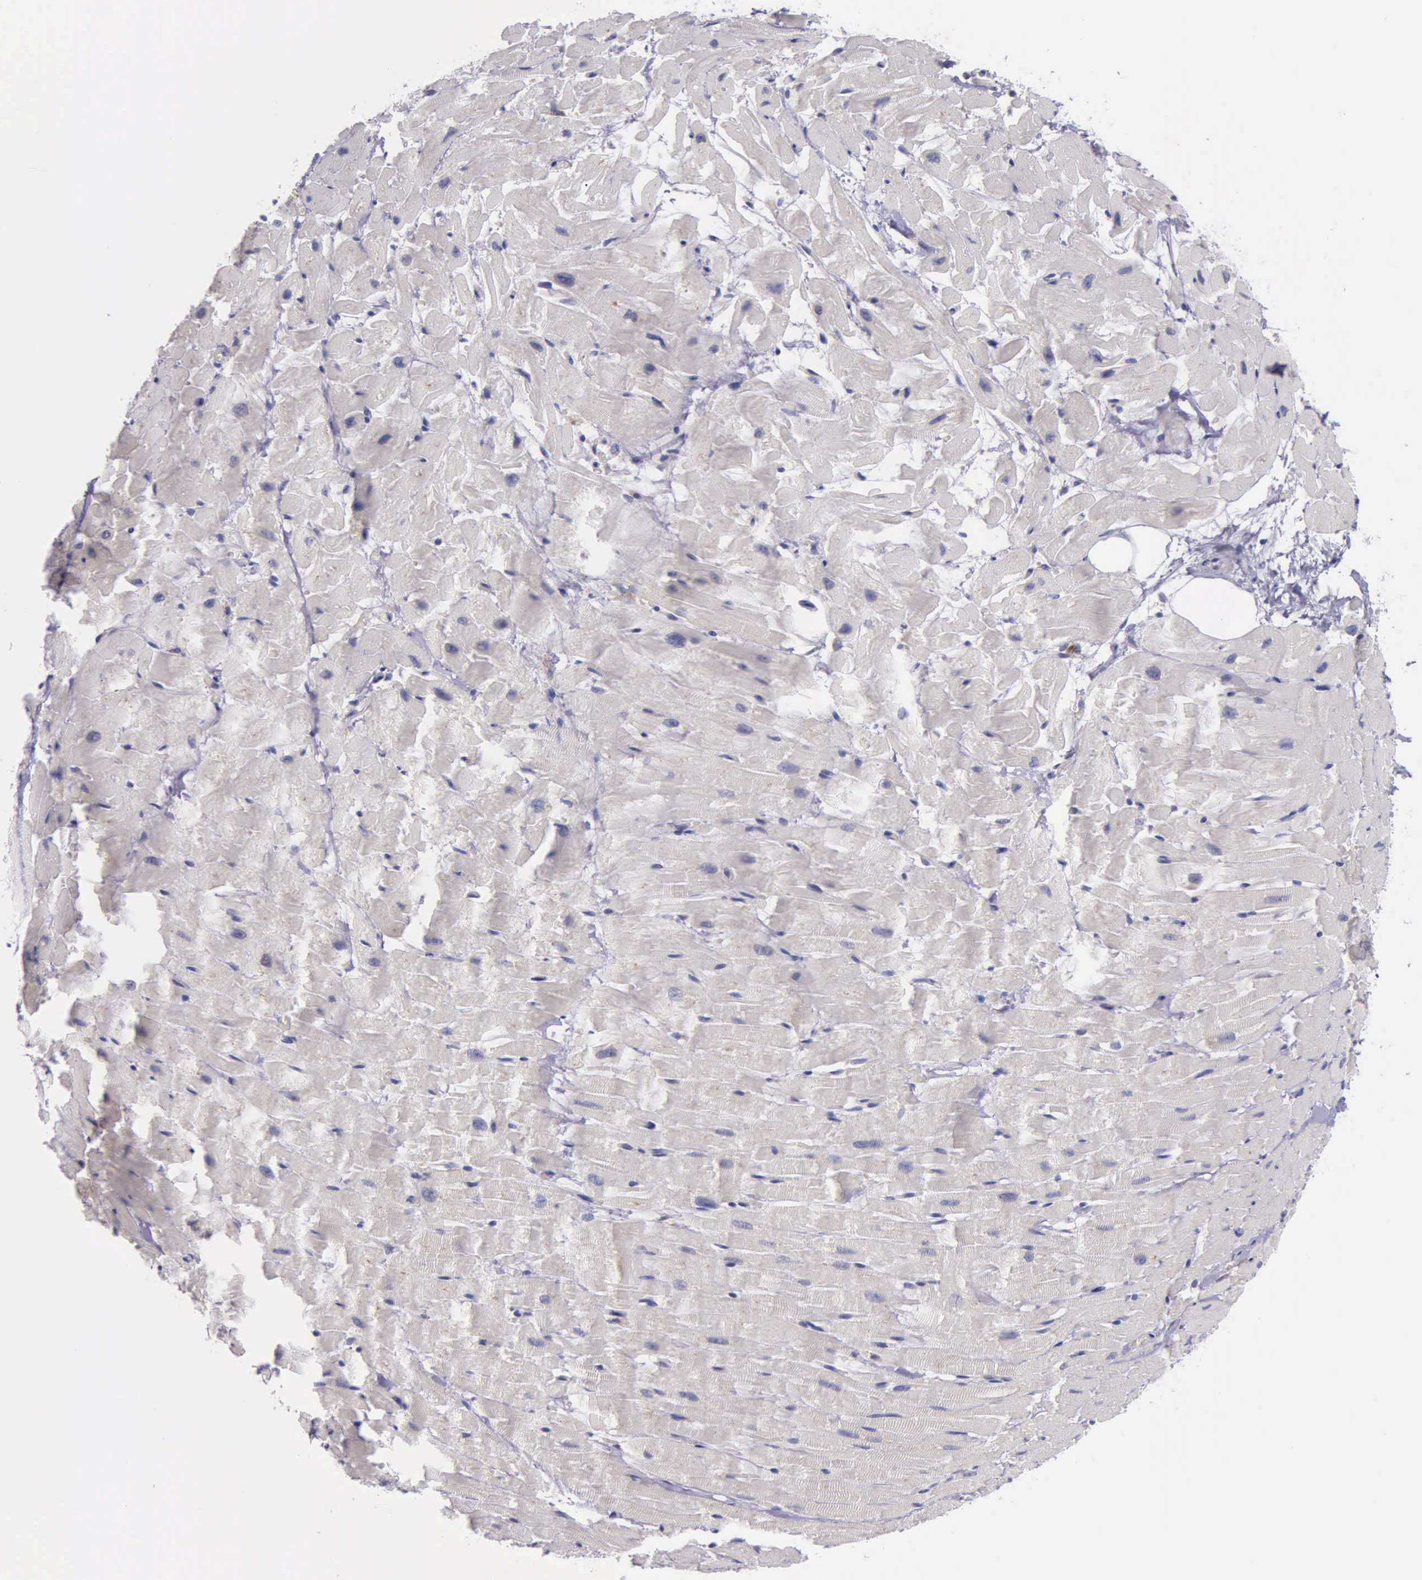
{"staining": {"intensity": "negative", "quantity": "none", "location": "none"}, "tissue": "heart muscle", "cell_type": "Cardiomyocytes", "image_type": "normal", "snomed": [{"axis": "morphology", "description": "Normal tissue, NOS"}, {"axis": "topography", "description": "Heart"}], "caption": "High power microscopy image of an IHC photomicrograph of normal heart muscle, revealing no significant positivity in cardiomyocytes.", "gene": "CTAGE15", "patient": {"sex": "female", "age": 19}}